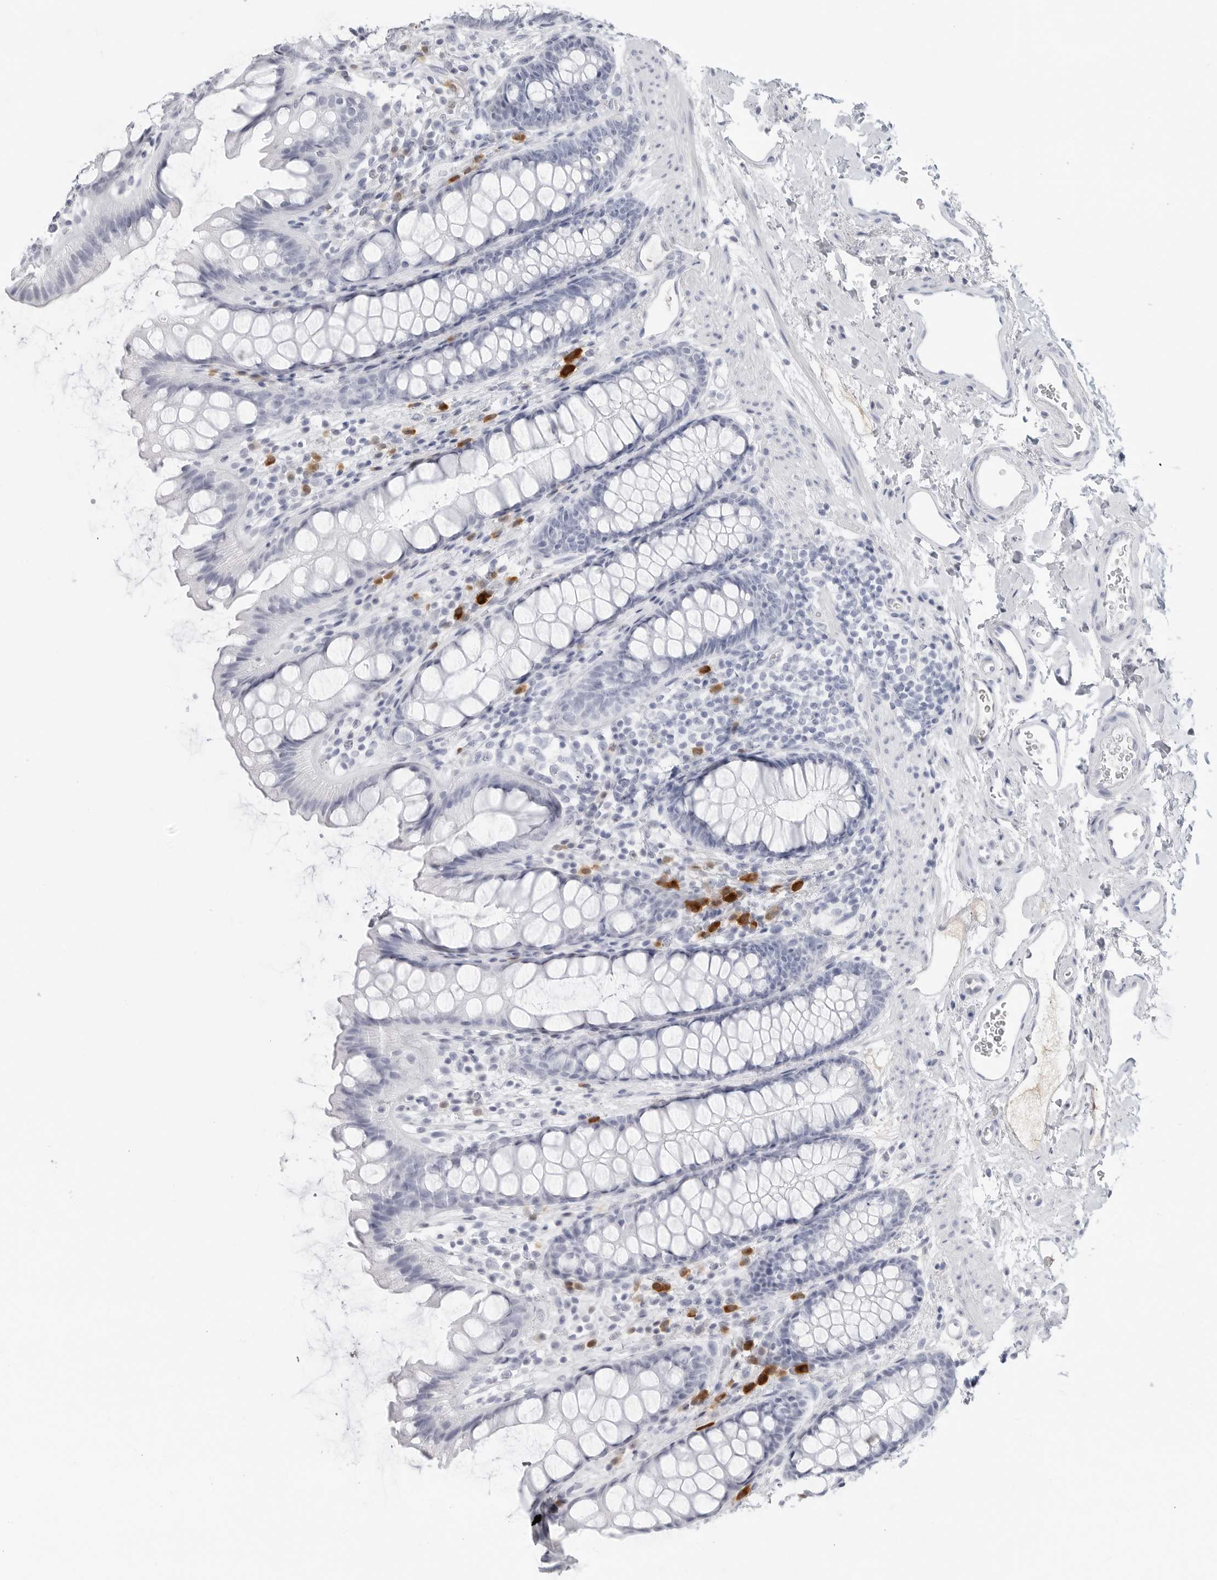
{"staining": {"intensity": "negative", "quantity": "none", "location": "none"}, "tissue": "rectum", "cell_type": "Glandular cells", "image_type": "normal", "snomed": [{"axis": "morphology", "description": "Normal tissue, NOS"}, {"axis": "topography", "description": "Rectum"}], "caption": "Immunohistochemistry (IHC) of benign rectum shows no staining in glandular cells.", "gene": "AMPD1", "patient": {"sex": "female", "age": 65}}